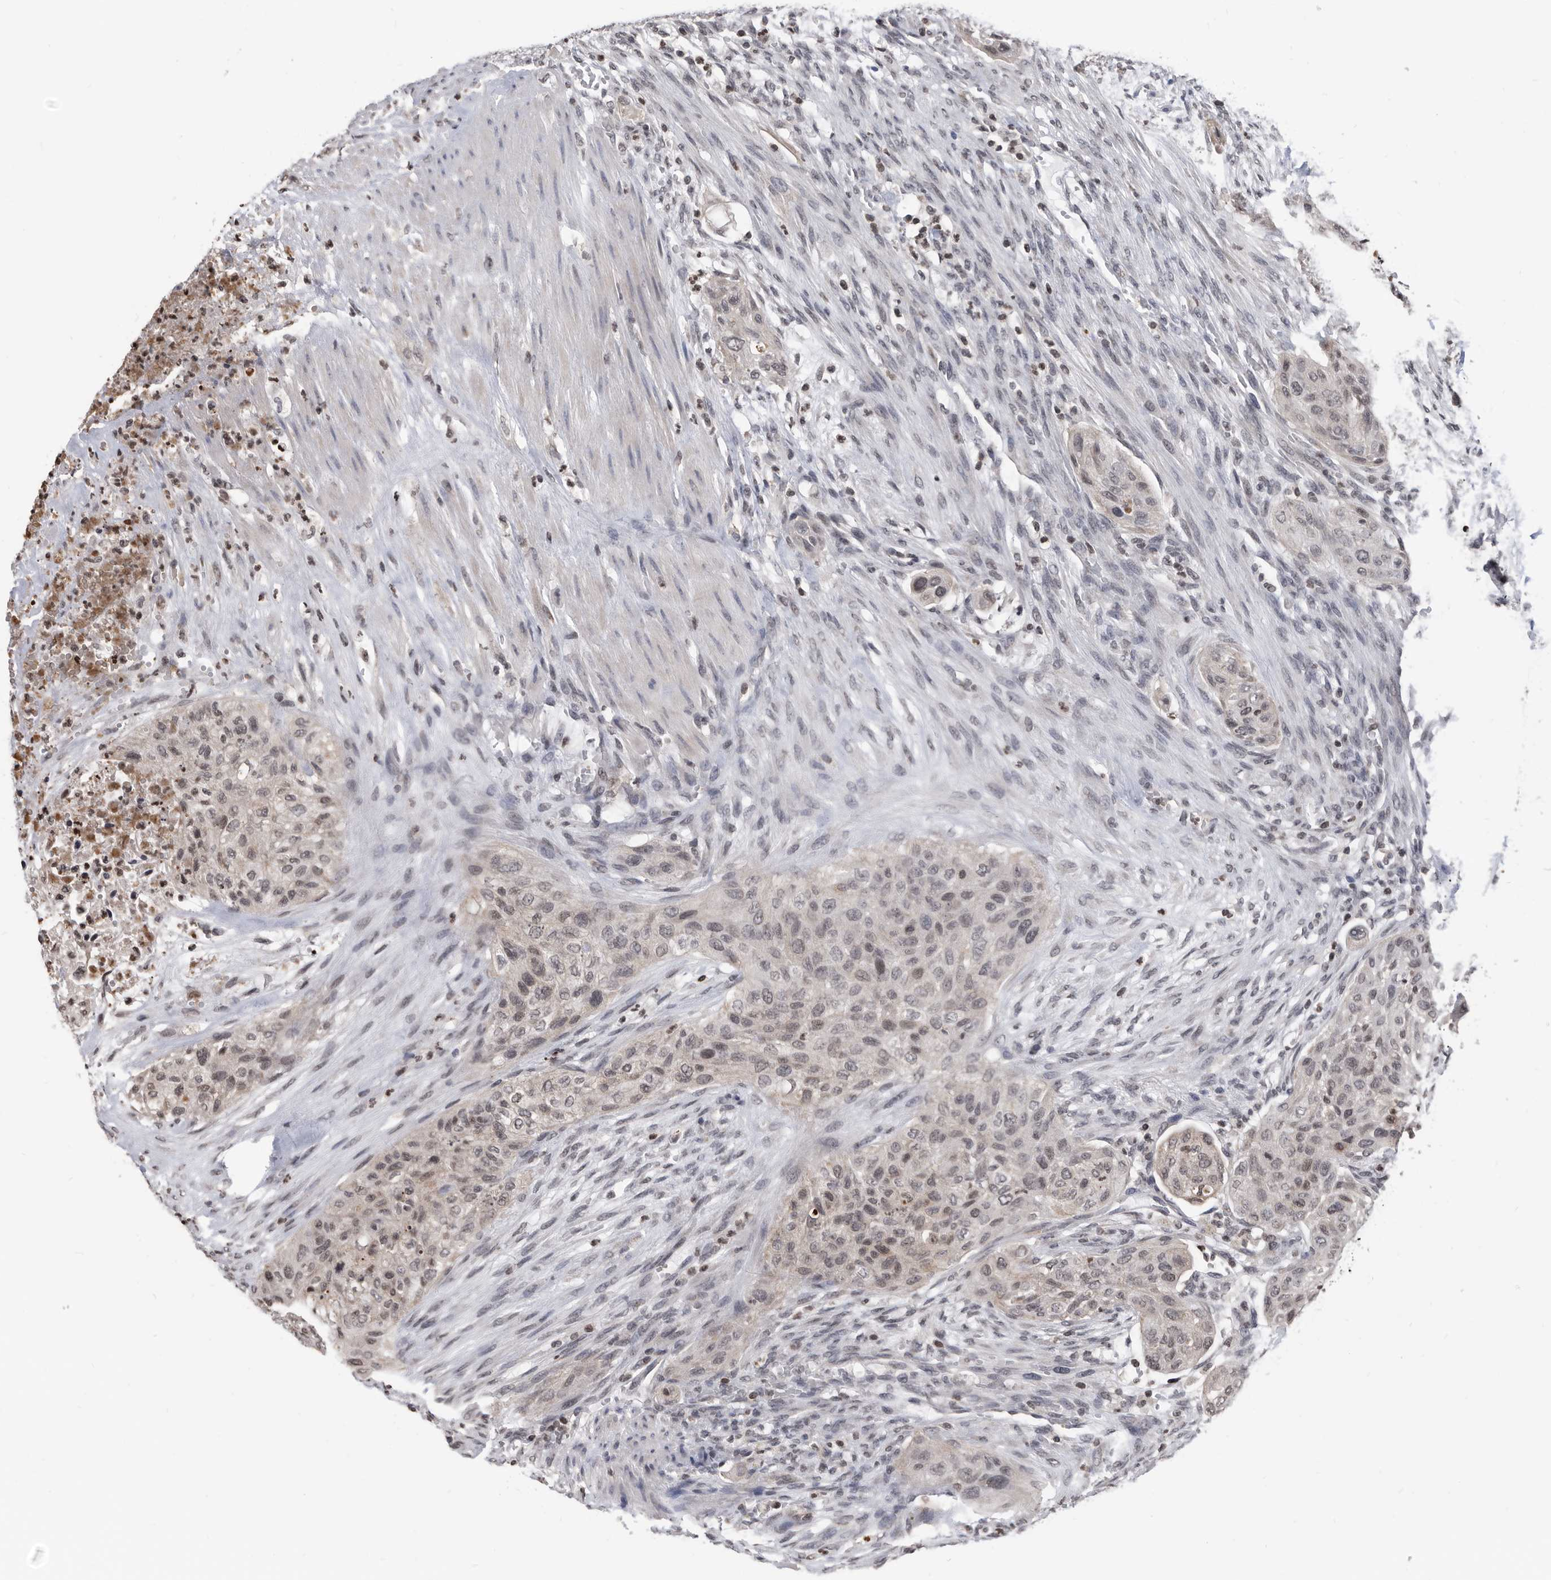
{"staining": {"intensity": "weak", "quantity": ">75%", "location": "nuclear"}, "tissue": "urothelial cancer", "cell_type": "Tumor cells", "image_type": "cancer", "snomed": [{"axis": "morphology", "description": "Urothelial carcinoma, High grade"}, {"axis": "topography", "description": "Urinary bladder"}], "caption": "High-power microscopy captured an immunohistochemistry (IHC) image of urothelial carcinoma (high-grade), revealing weak nuclear expression in approximately >75% of tumor cells. Nuclei are stained in blue.", "gene": "TSTD1", "patient": {"sex": "male", "age": 35}}